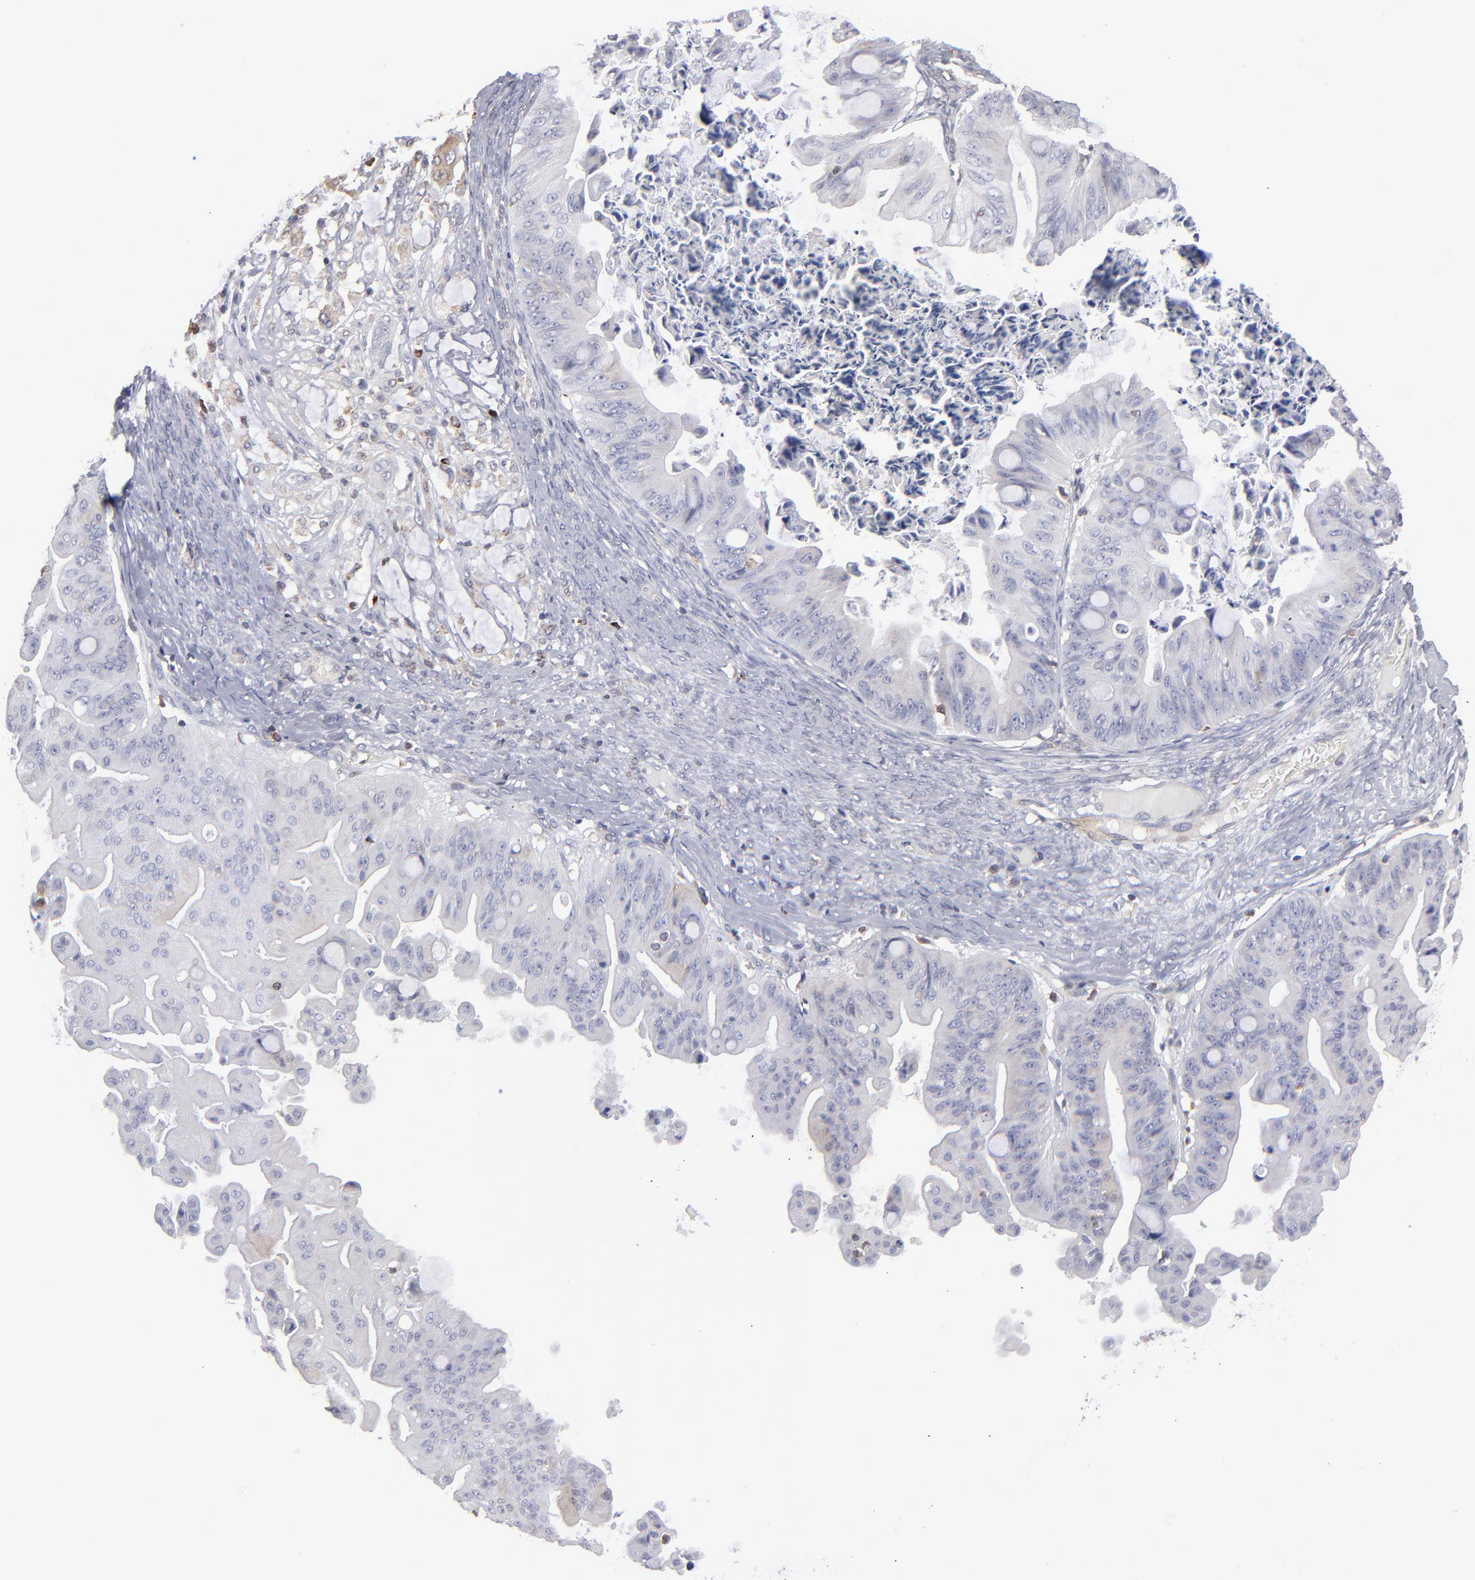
{"staining": {"intensity": "weak", "quantity": "<25%", "location": "cytoplasmic/membranous"}, "tissue": "ovarian cancer", "cell_type": "Tumor cells", "image_type": "cancer", "snomed": [{"axis": "morphology", "description": "Cystadenocarcinoma, mucinous, NOS"}, {"axis": "topography", "description": "Ovary"}], "caption": "Immunohistochemical staining of ovarian mucinous cystadenocarcinoma reveals no significant positivity in tumor cells. (DAB (3,3'-diaminobenzidine) IHC with hematoxylin counter stain).", "gene": "TMX1", "patient": {"sex": "female", "age": 37}}